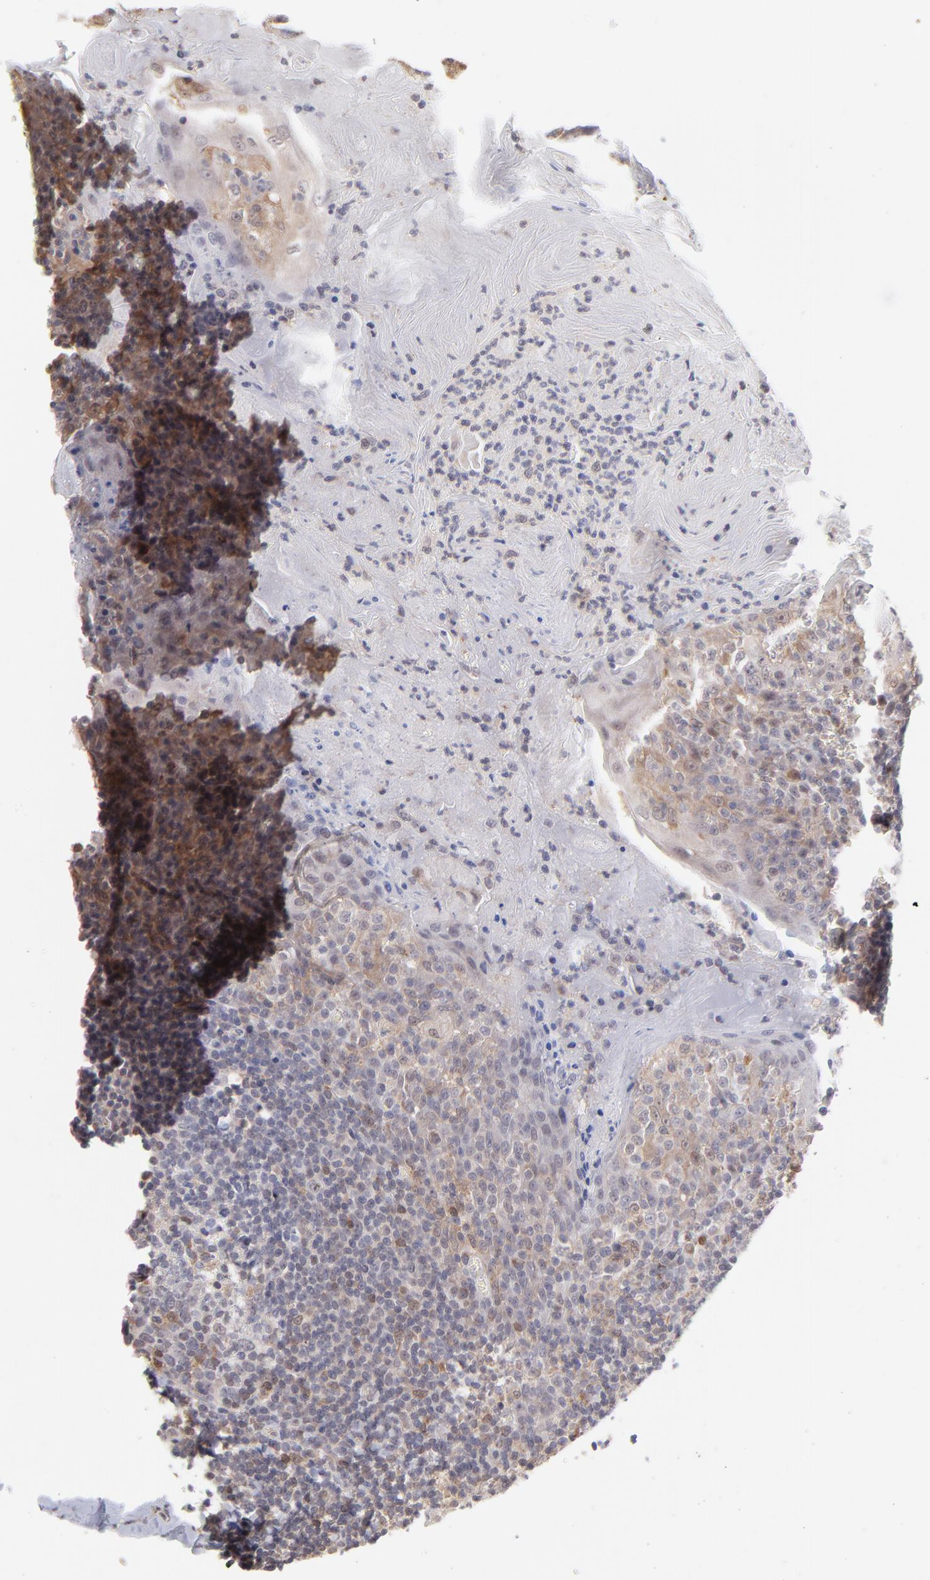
{"staining": {"intensity": "negative", "quantity": "none", "location": "none"}, "tissue": "tonsil", "cell_type": "Germinal center cells", "image_type": "normal", "snomed": [{"axis": "morphology", "description": "Normal tissue, NOS"}, {"axis": "topography", "description": "Tonsil"}], "caption": "Photomicrograph shows no protein expression in germinal center cells of benign tonsil. Nuclei are stained in blue.", "gene": "OAS1", "patient": {"sex": "male", "age": 31}}